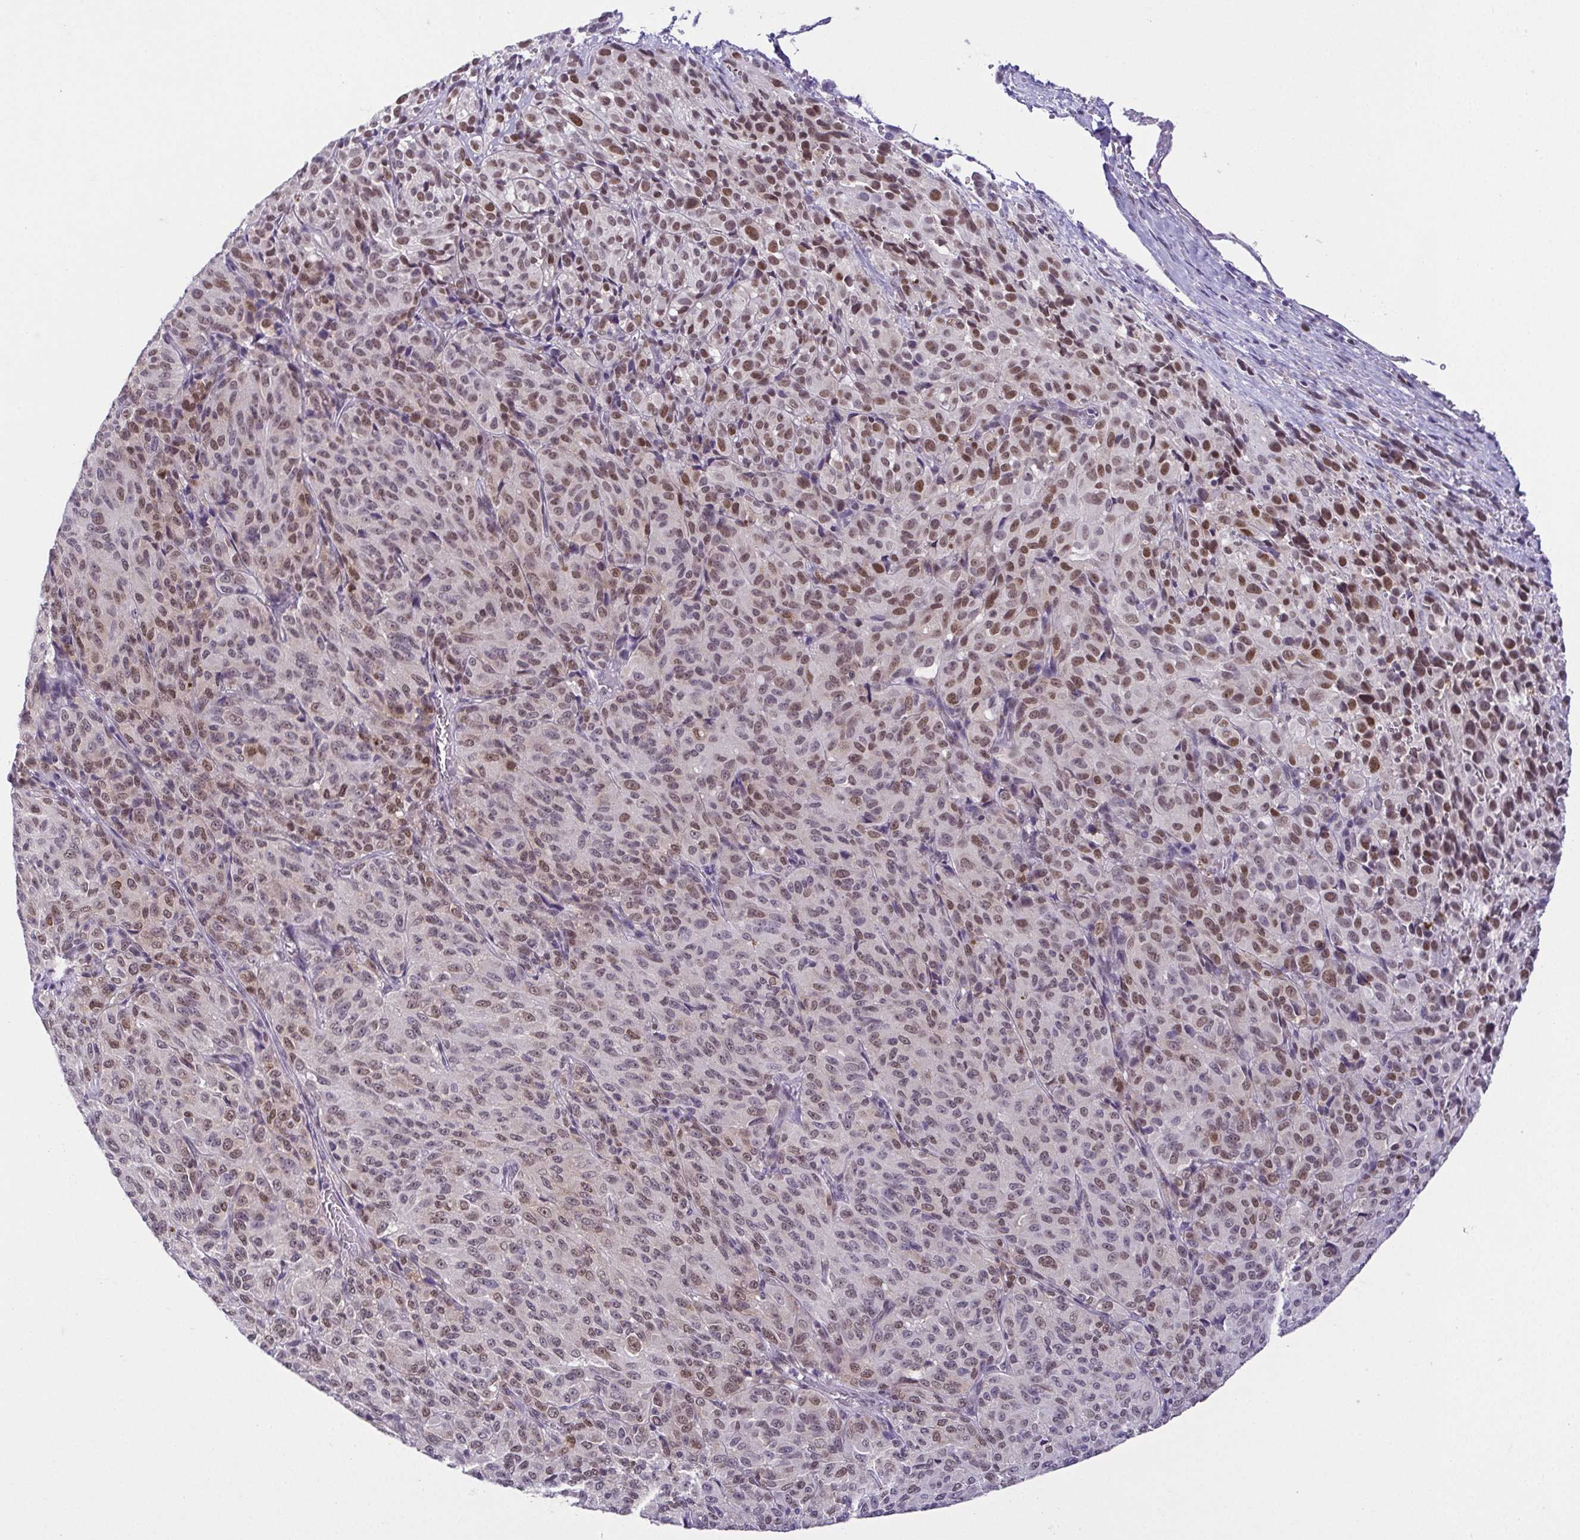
{"staining": {"intensity": "moderate", "quantity": "25%-75%", "location": "nuclear"}, "tissue": "melanoma", "cell_type": "Tumor cells", "image_type": "cancer", "snomed": [{"axis": "morphology", "description": "Malignant melanoma, Metastatic site"}, {"axis": "topography", "description": "Brain"}], "caption": "The image exhibits staining of malignant melanoma (metastatic site), revealing moderate nuclear protein positivity (brown color) within tumor cells.", "gene": "RBM3", "patient": {"sex": "female", "age": 56}}